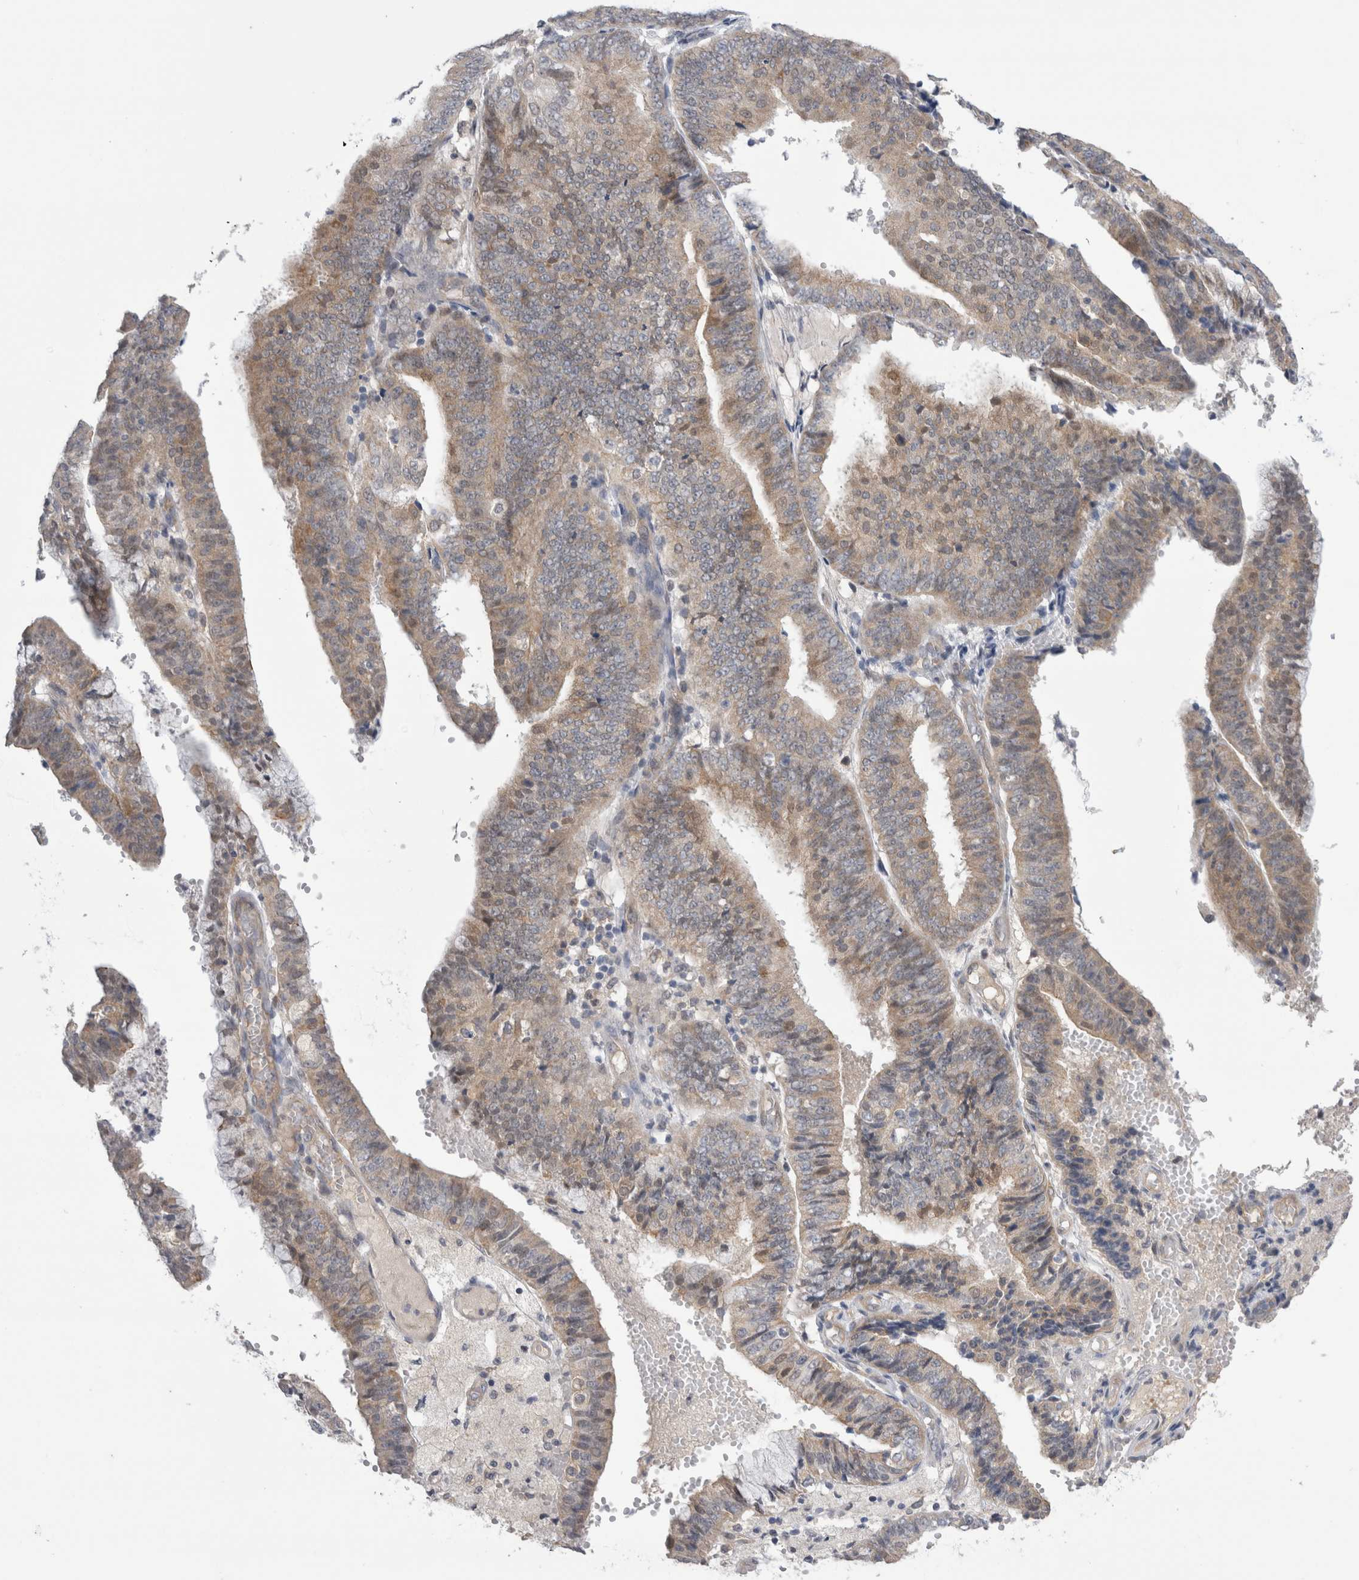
{"staining": {"intensity": "weak", "quantity": "25%-75%", "location": "cytoplasmic/membranous,nuclear"}, "tissue": "endometrial cancer", "cell_type": "Tumor cells", "image_type": "cancer", "snomed": [{"axis": "morphology", "description": "Adenocarcinoma, NOS"}, {"axis": "topography", "description": "Endometrium"}], "caption": "Immunohistochemistry (IHC) of adenocarcinoma (endometrial) shows low levels of weak cytoplasmic/membranous and nuclear positivity in approximately 25%-75% of tumor cells.", "gene": "TAFA5", "patient": {"sex": "female", "age": 63}}